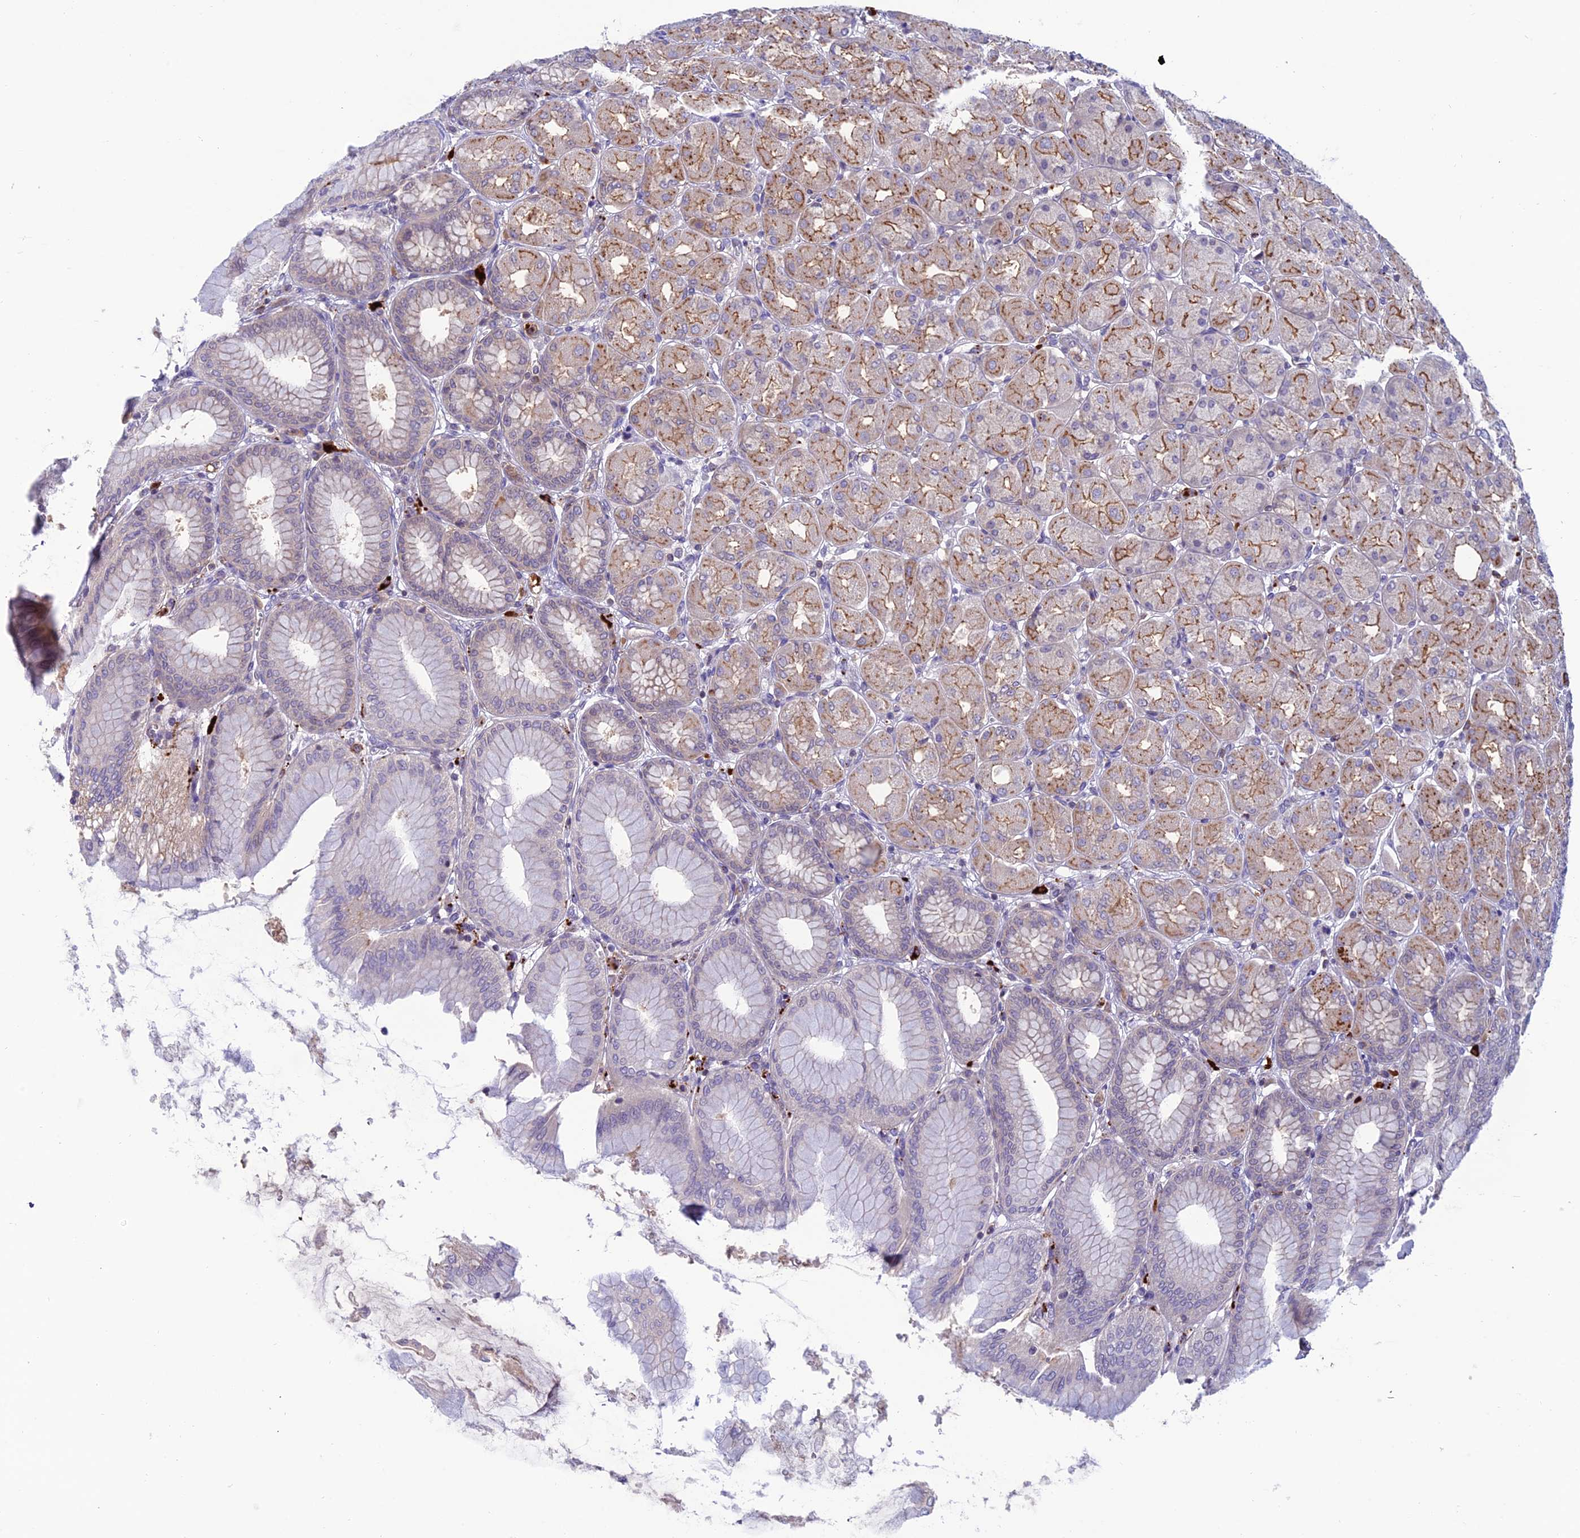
{"staining": {"intensity": "moderate", "quantity": "25%-75%", "location": "cytoplasmic/membranous"}, "tissue": "stomach", "cell_type": "Glandular cells", "image_type": "normal", "snomed": [{"axis": "morphology", "description": "Normal tissue, NOS"}, {"axis": "topography", "description": "Stomach, upper"}], "caption": "A brown stain highlights moderate cytoplasmic/membranous staining of a protein in glandular cells of benign human stomach.", "gene": "ARHGEF18", "patient": {"sex": "female", "age": 56}}